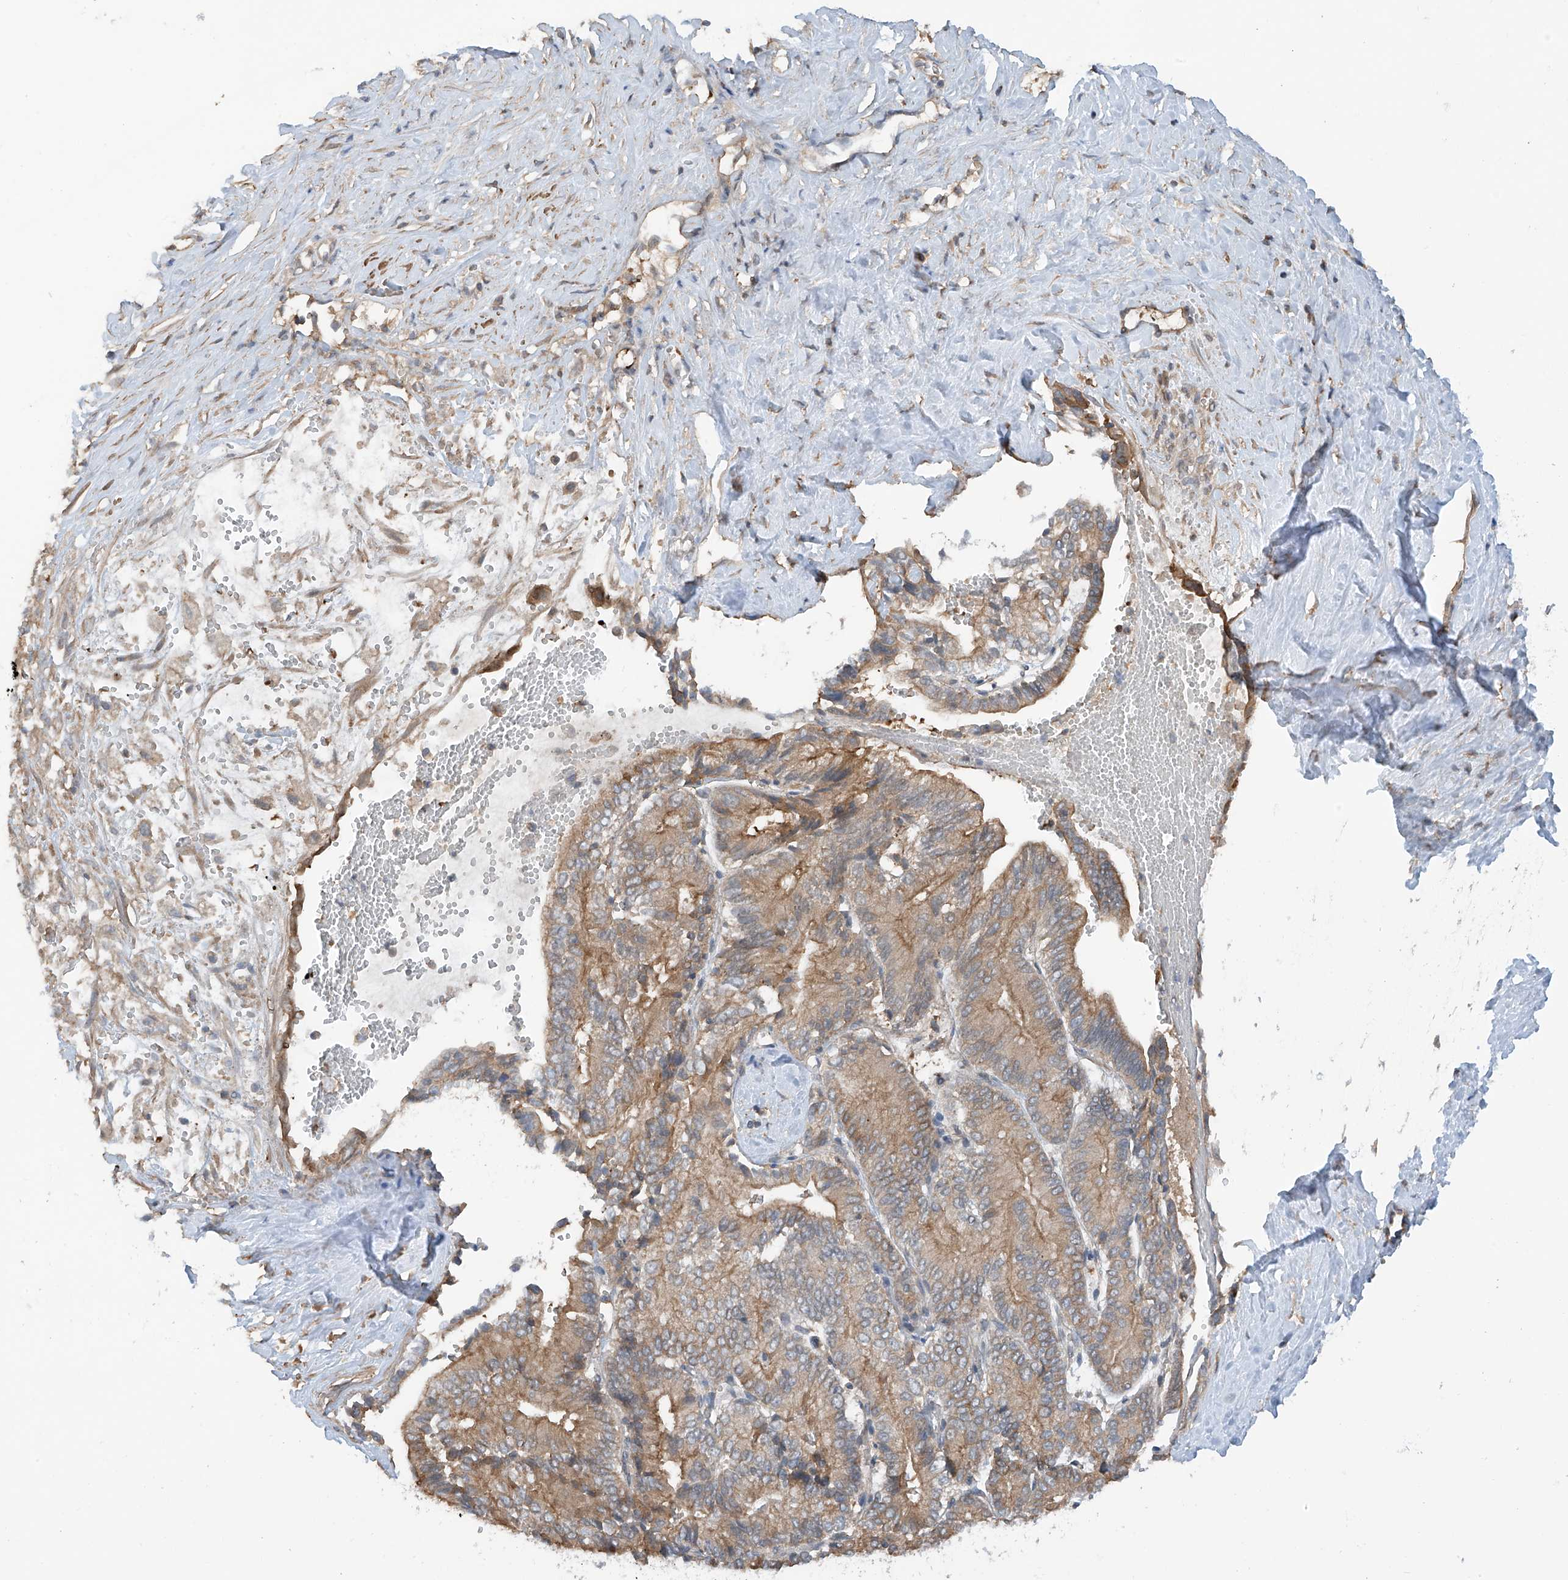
{"staining": {"intensity": "moderate", "quantity": "25%-75%", "location": "cytoplasmic/membranous"}, "tissue": "liver cancer", "cell_type": "Tumor cells", "image_type": "cancer", "snomed": [{"axis": "morphology", "description": "Cholangiocarcinoma"}, {"axis": "topography", "description": "Liver"}], "caption": "This micrograph displays immunohistochemistry staining of human liver cholangiocarcinoma, with medium moderate cytoplasmic/membranous positivity in about 25%-75% of tumor cells.", "gene": "RPAIN", "patient": {"sex": "female", "age": 75}}